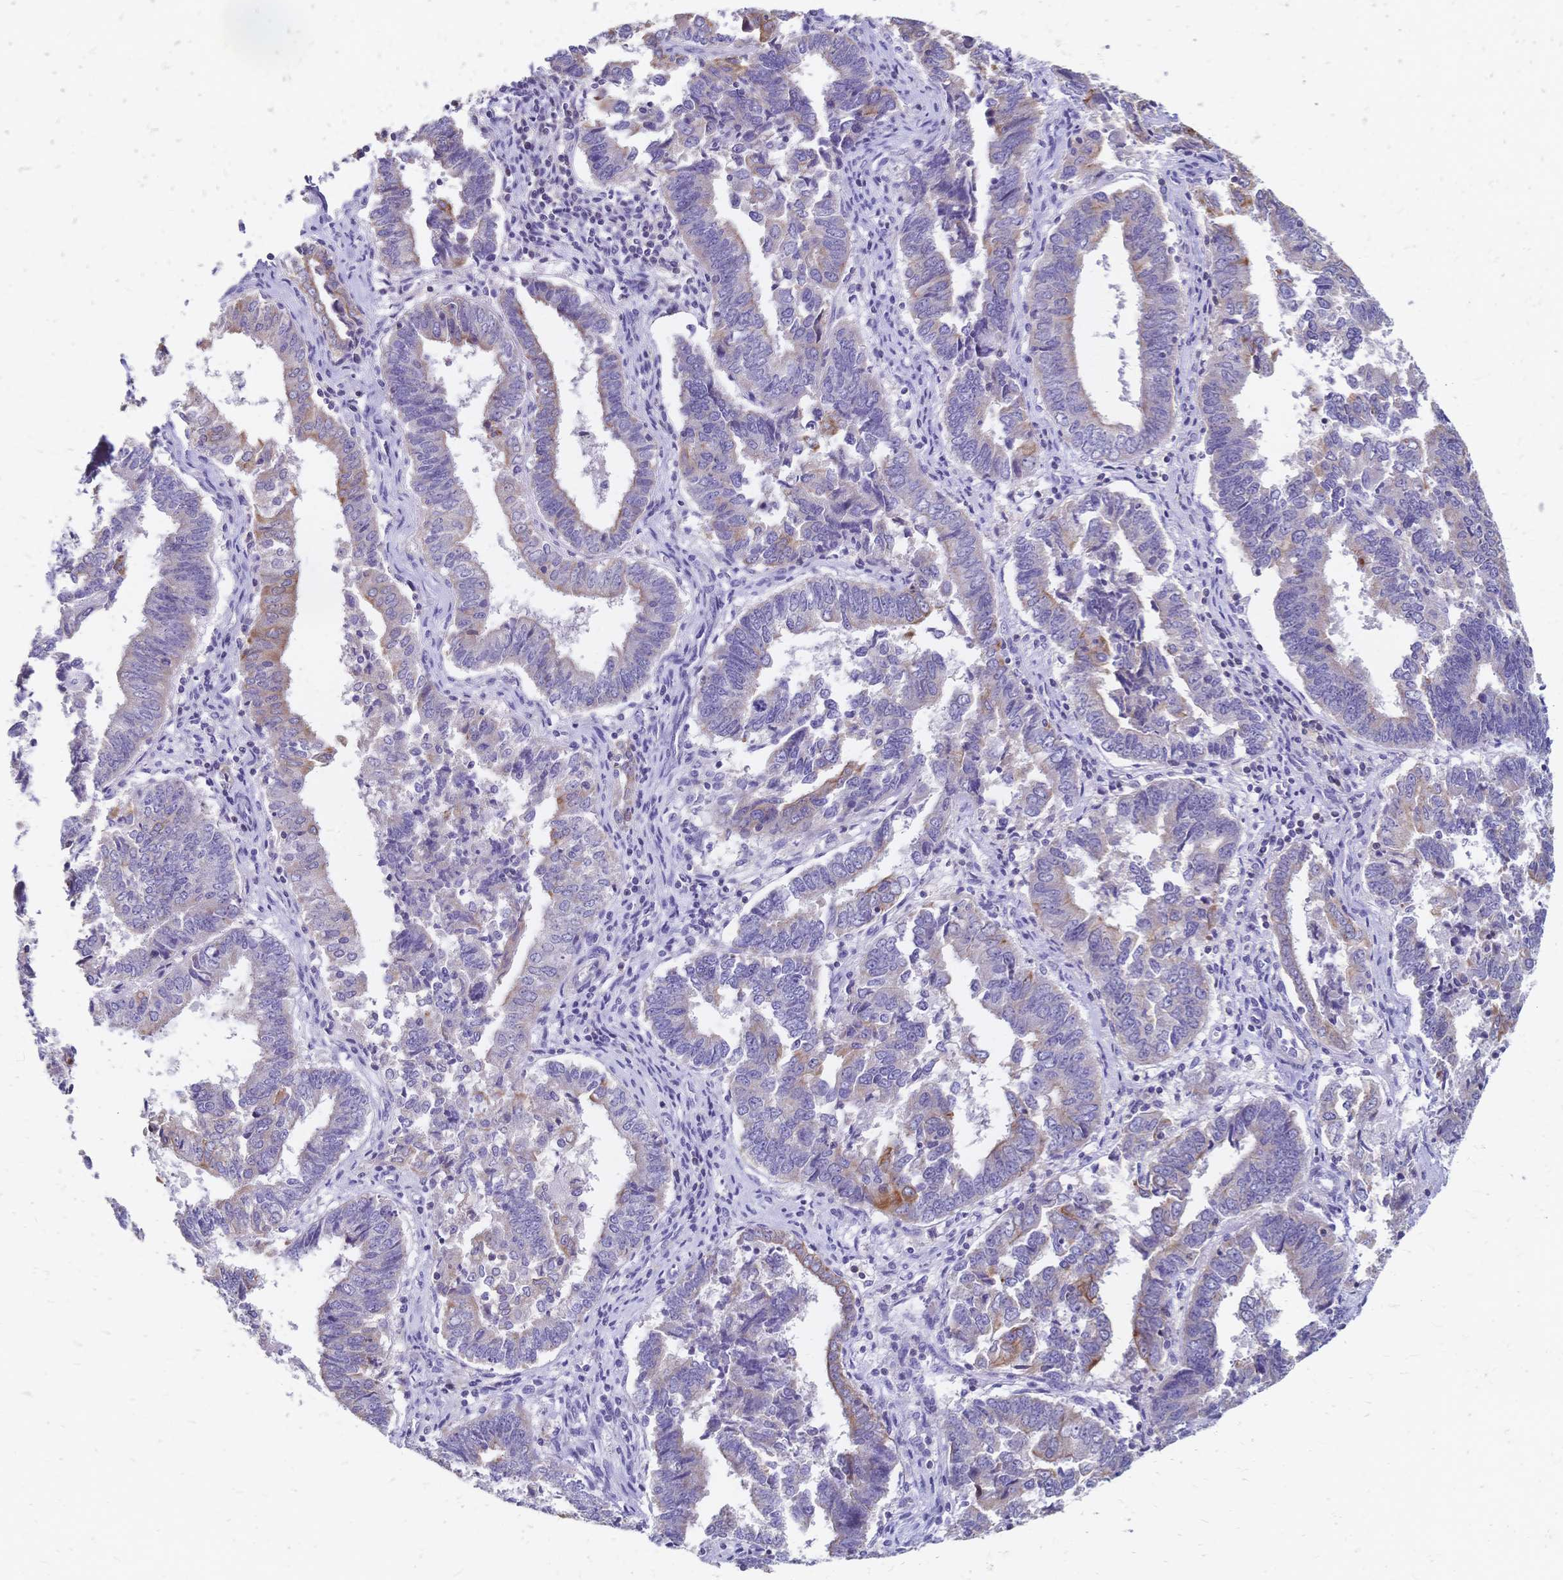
{"staining": {"intensity": "moderate", "quantity": "<25%", "location": "cytoplasmic/membranous"}, "tissue": "endometrial cancer", "cell_type": "Tumor cells", "image_type": "cancer", "snomed": [{"axis": "morphology", "description": "Adenocarcinoma, NOS"}, {"axis": "topography", "description": "Endometrium"}], "caption": "Endometrial adenocarcinoma tissue exhibits moderate cytoplasmic/membranous positivity in approximately <25% of tumor cells", "gene": "DTNB", "patient": {"sex": "female", "age": 72}}